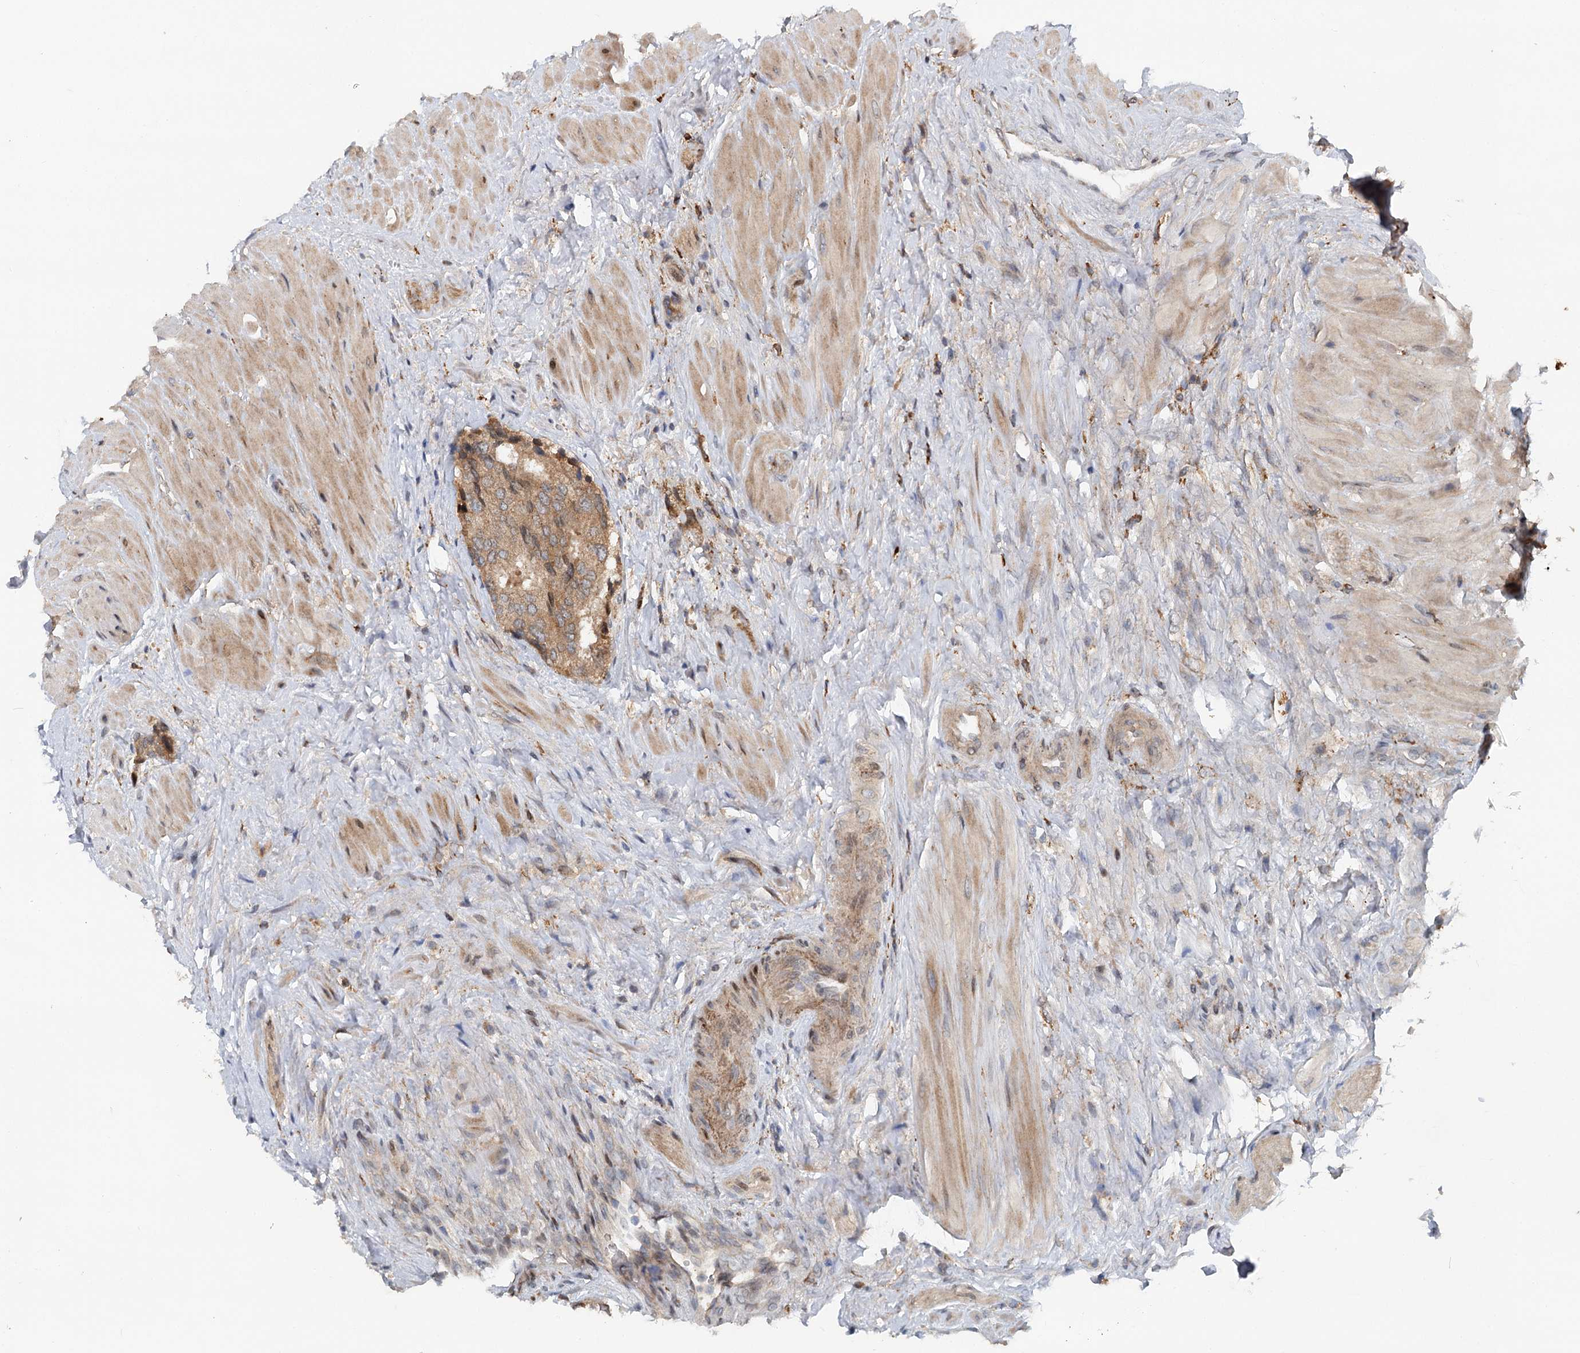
{"staining": {"intensity": "moderate", "quantity": ">75%", "location": "cytoplasmic/membranous"}, "tissue": "prostate cancer", "cell_type": "Tumor cells", "image_type": "cancer", "snomed": [{"axis": "morphology", "description": "Adenocarcinoma, High grade"}, {"axis": "topography", "description": "Prostate"}], "caption": "An immunohistochemistry micrograph of neoplastic tissue is shown. Protein staining in brown highlights moderate cytoplasmic/membranous positivity in prostate cancer (adenocarcinoma (high-grade)) within tumor cells.", "gene": "RNF111", "patient": {"sex": "male", "age": 65}}